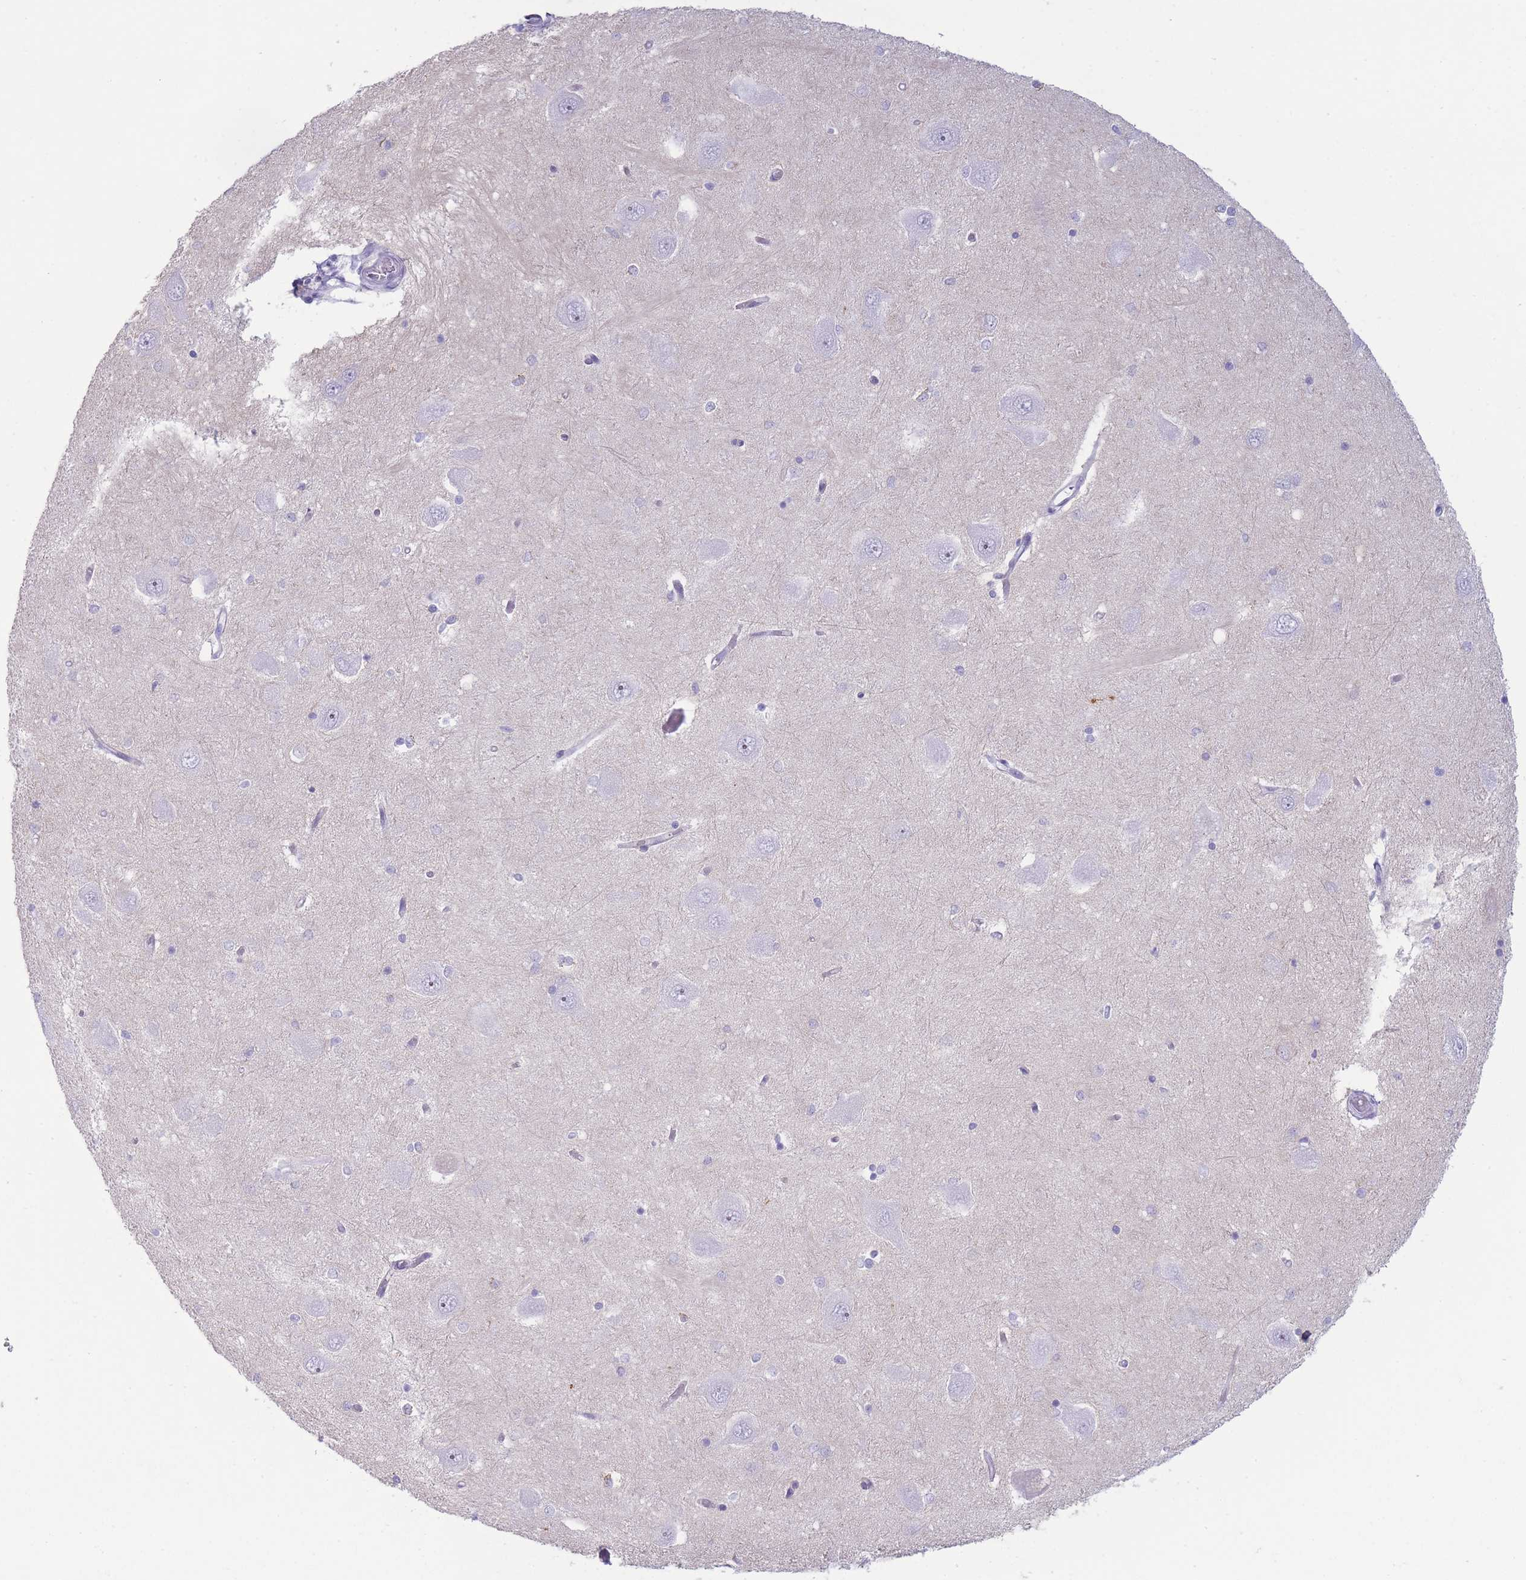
{"staining": {"intensity": "negative", "quantity": "none", "location": "none"}, "tissue": "hippocampus", "cell_type": "Glial cells", "image_type": "normal", "snomed": [{"axis": "morphology", "description": "Normal tissue, NOS"}, {"axis": "topography", "description": "Hippocampus"}], "caption": "High power microscopy image of an immunohistochemistry (IHC) histopathology image of unremarkable hippocampus, revealing no significant expression in glial cells.", "gene": "UTP14A", "patient": {"sex": "male", "age": 45}}